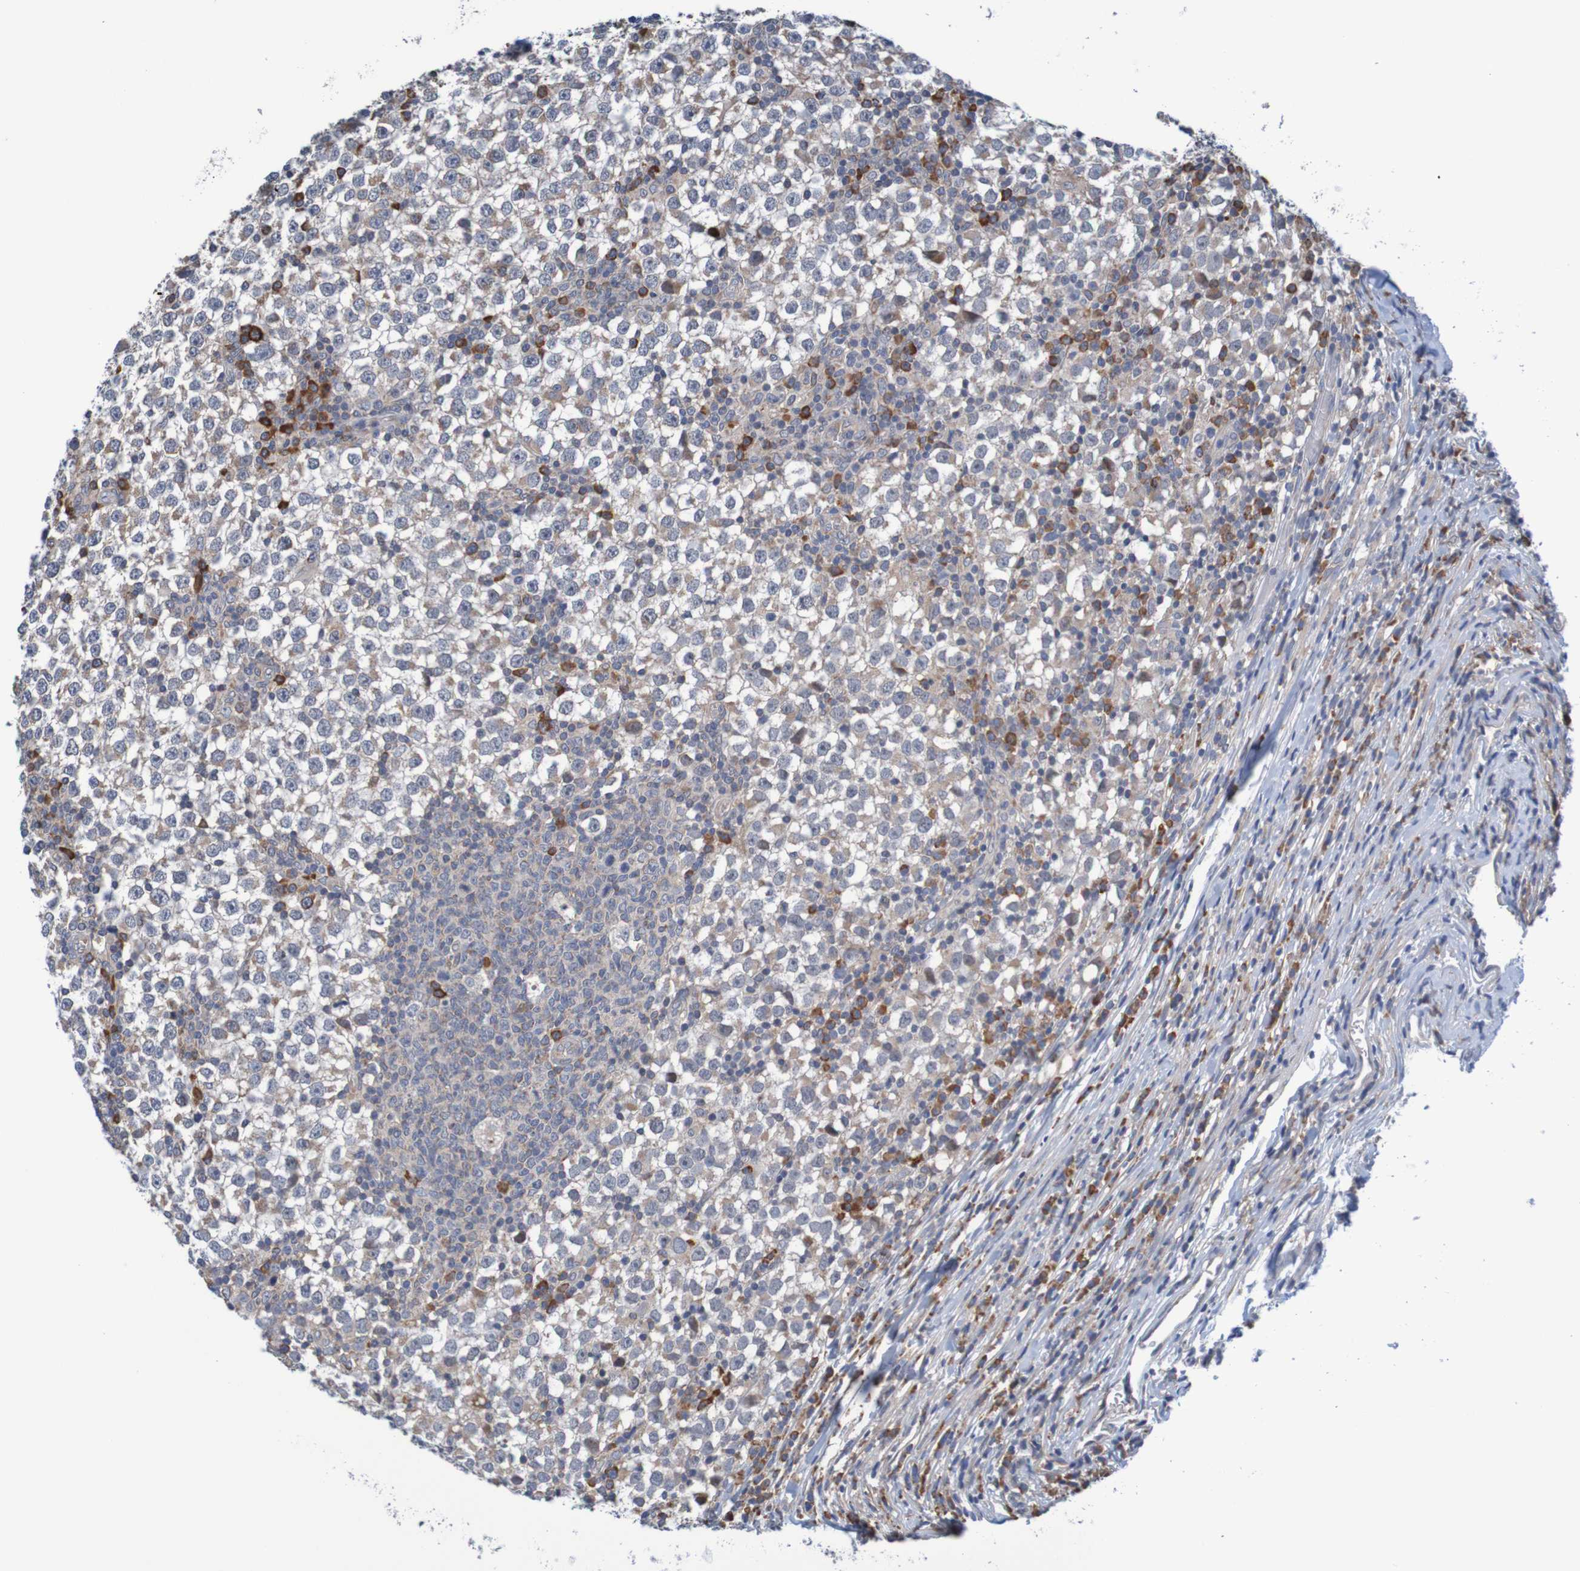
{"staining": {"intensity": "weak", "quantity": ">75%", "location": "cytoplasmic/membranous"}, "tissue": "testis cancer", "cell_type": "Tumor cells", "image_type": "cancer", "snomed": [{"axis": "morphology", "description": "Seminoma, NOS"}, {"axis": "topography", "description": "Testis"}], "caption": "Immunohistochemical staining of testis cancer exhibits low levels of weak cytoplasmic/membranous protein positivity in about >75% of tumor cells.", "gene": "CLDN18", "patient": {"sex": "male", "age": 65}}